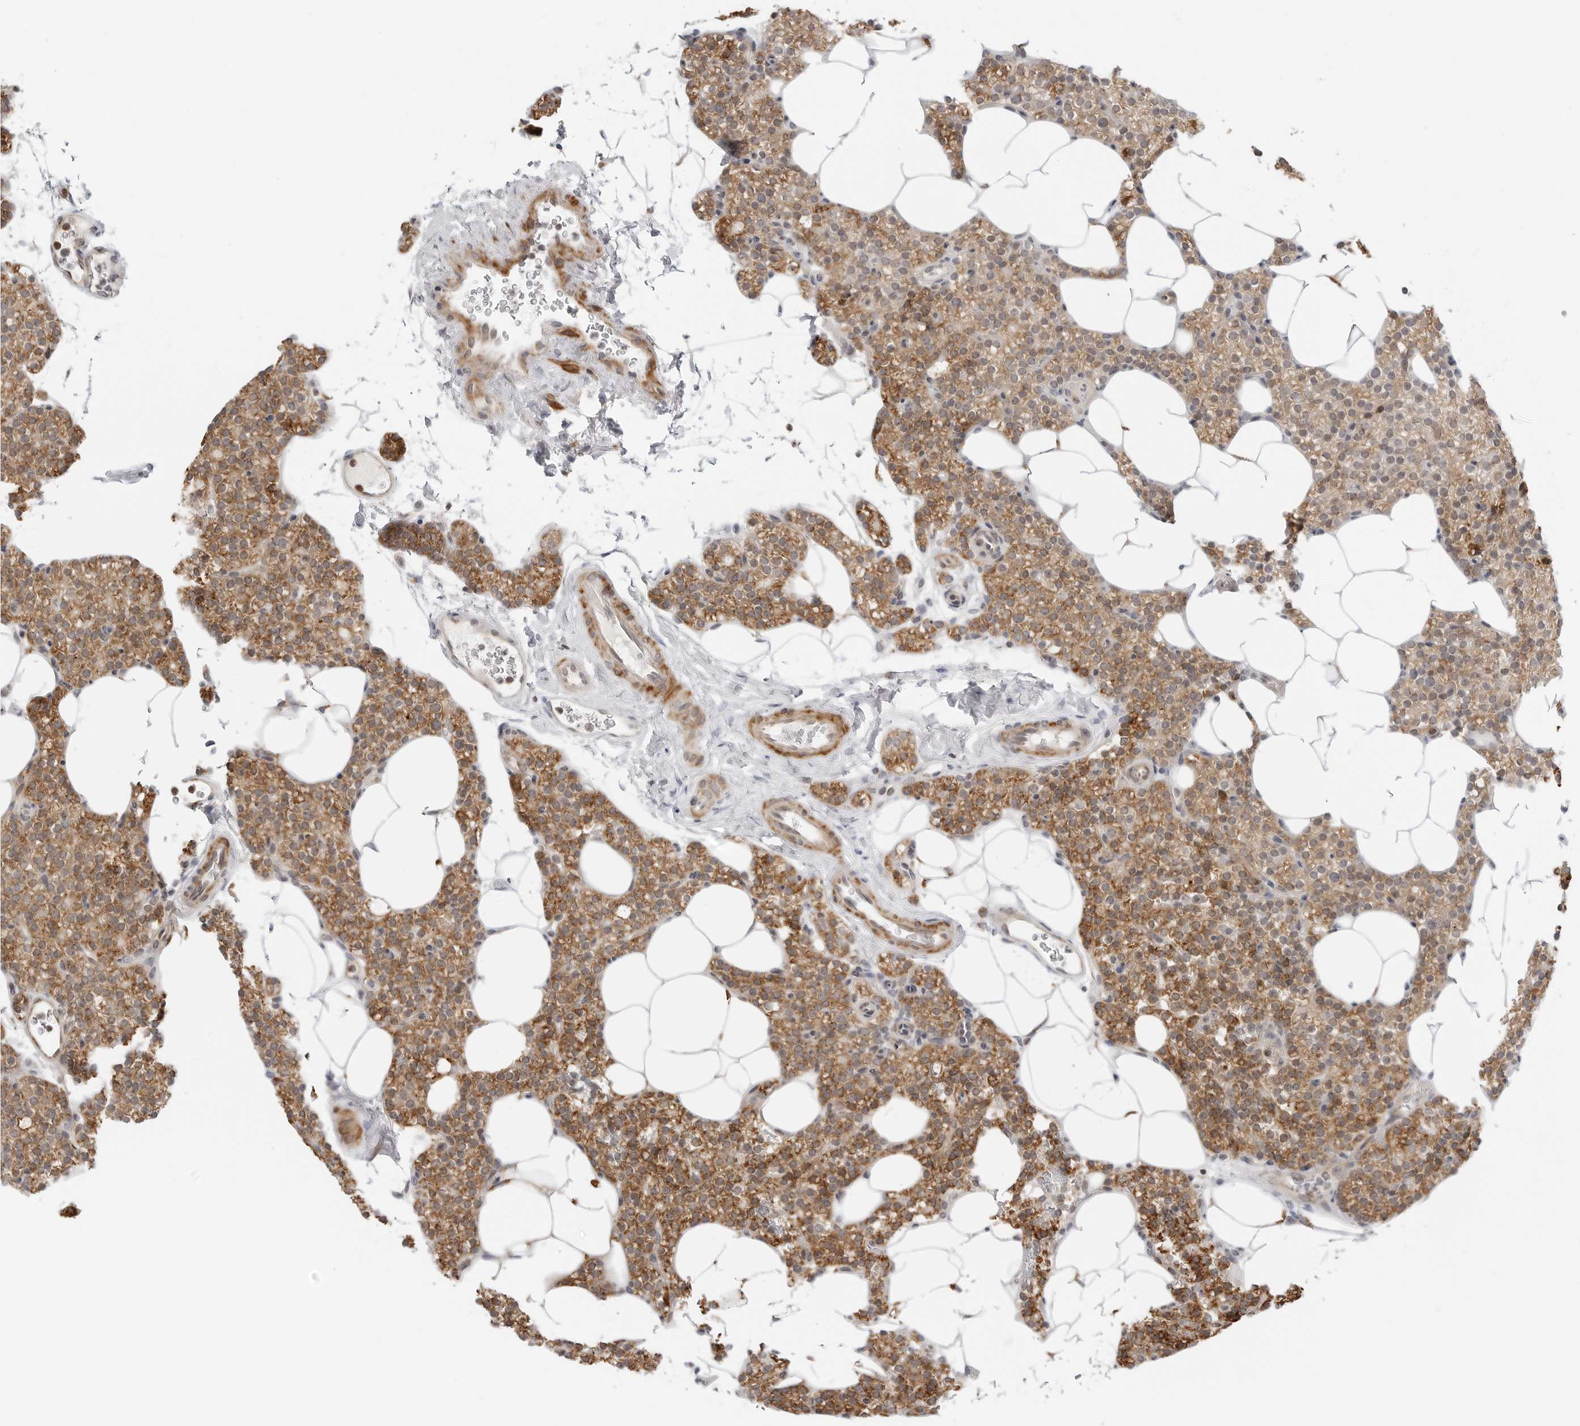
{"staining": {"intensity": "moderate", "quantity": ">75%", "location": "cytoplasmic/membranous"}, "tissue": "parathyroid gland", "cell_type": "Glandular cells", "image_type": "normal", "snomed": [{"axis": "morphology", "description": "Normal tissue, NOS"}, {"axis": "topography", "description": "Parathyroid gland"}], "caption": "Immunohistochemistry image of unremarkable parathyroid gland stained for a protein (brown), which displays medium levels of moderate cytoplasmic/membranous positivity in about >75% of glandular cells.", "gene": "PEX2", "patient": {"sex": "female", "age": 56}}